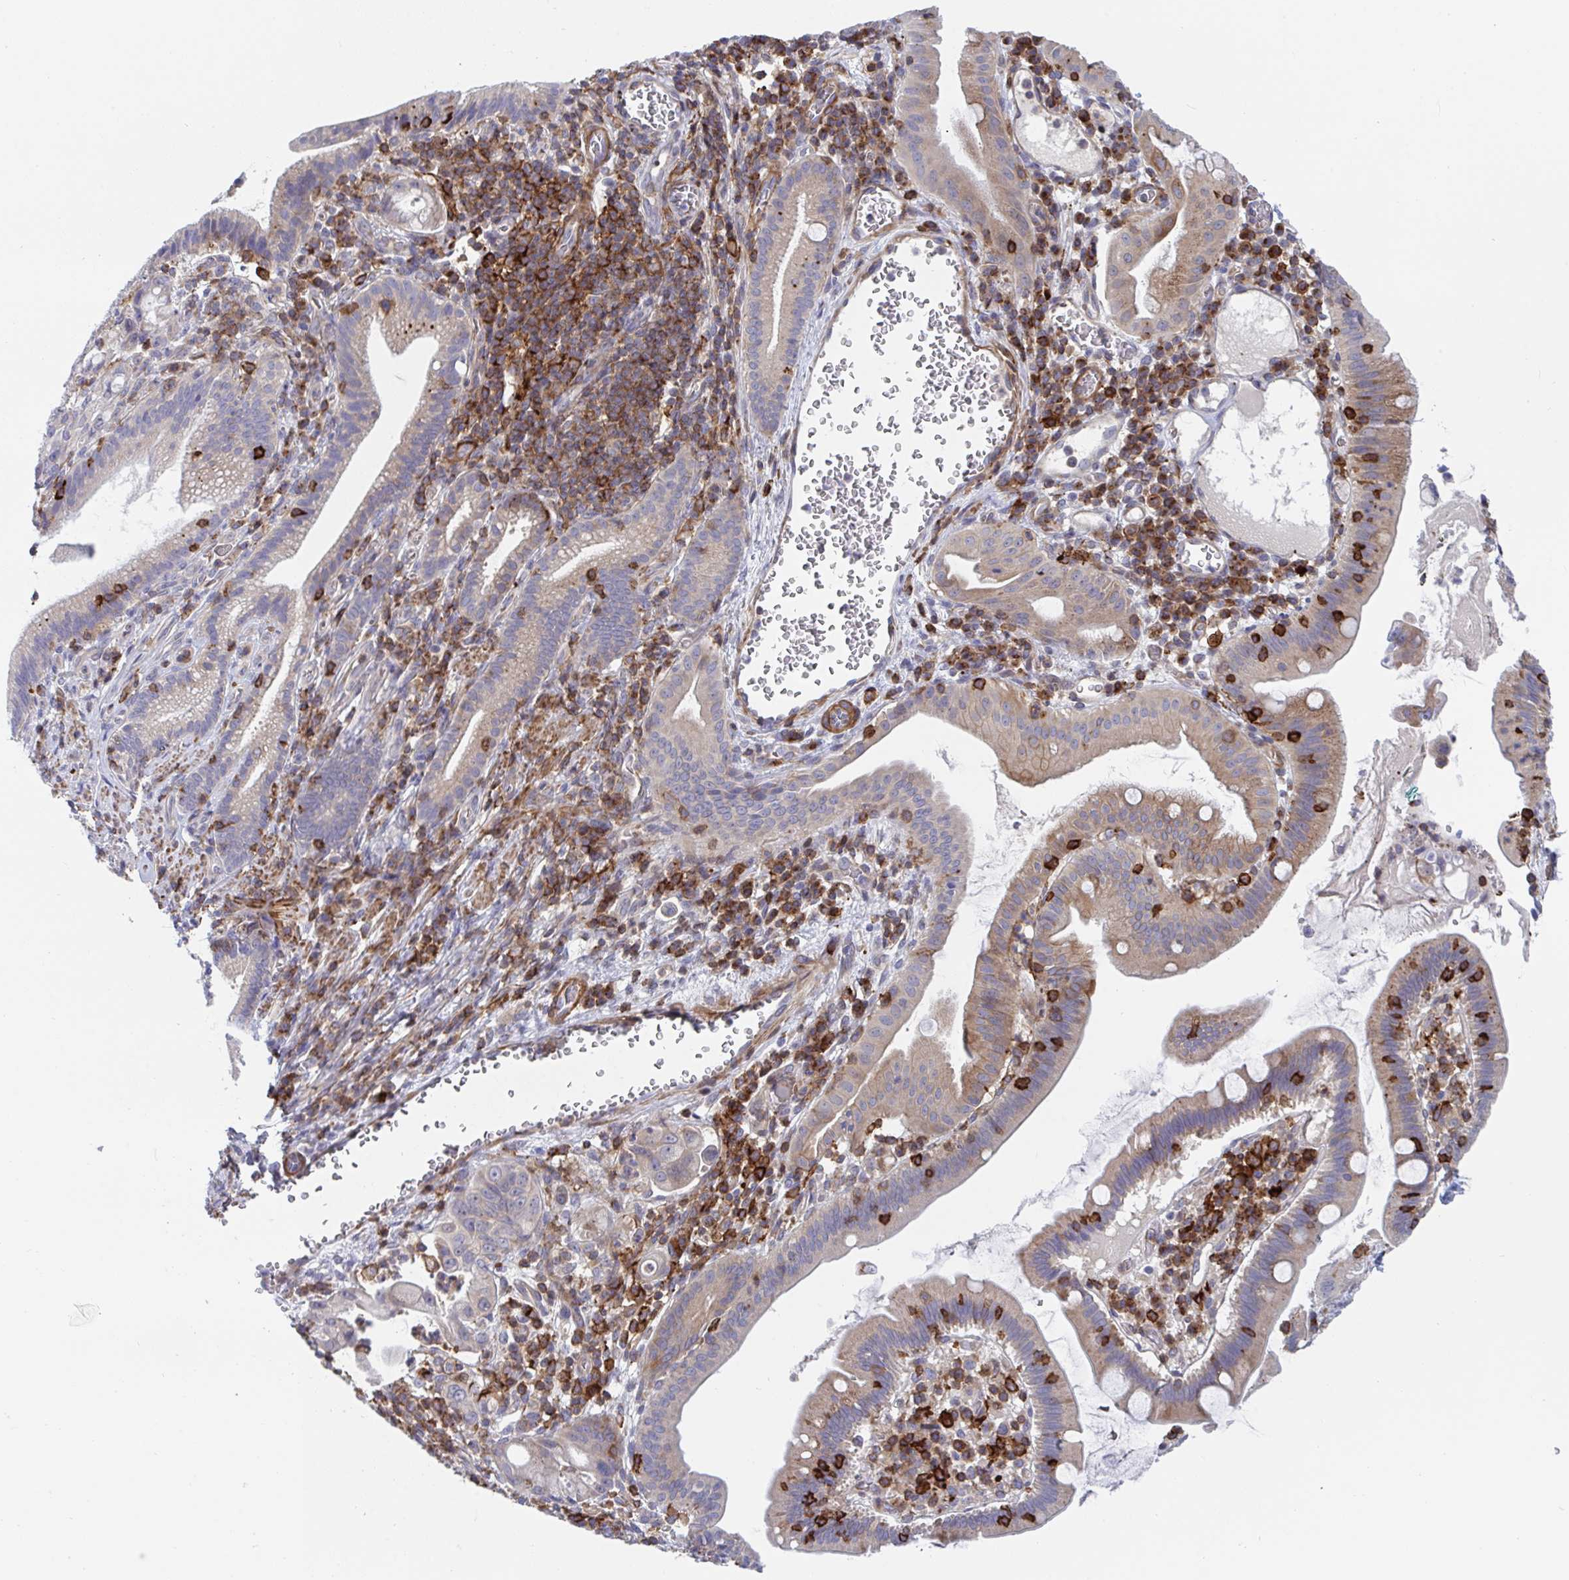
{"staining": {"intensity": "moderate", "quantity": "25%-75%", "location": "cytoplasmic/membranous"}, "tissue": "pancreatic cancer", "cell_type": "Tumor cells", "image_type": "cancer", "snomed": [{"axis": "morphology", "description": "Adenocarcinoma, NOS"}, {"axis": "topography", "description": "Pancreas"}], "caption": "The image demonstrates staining of pancreatic adenocarcinoma, revealing moderate cytoplasmic/membranous protein staining (brown color) within tumor cells.", "gene": "FRMD3", "patient": {"sex": "male", "age": 68}}